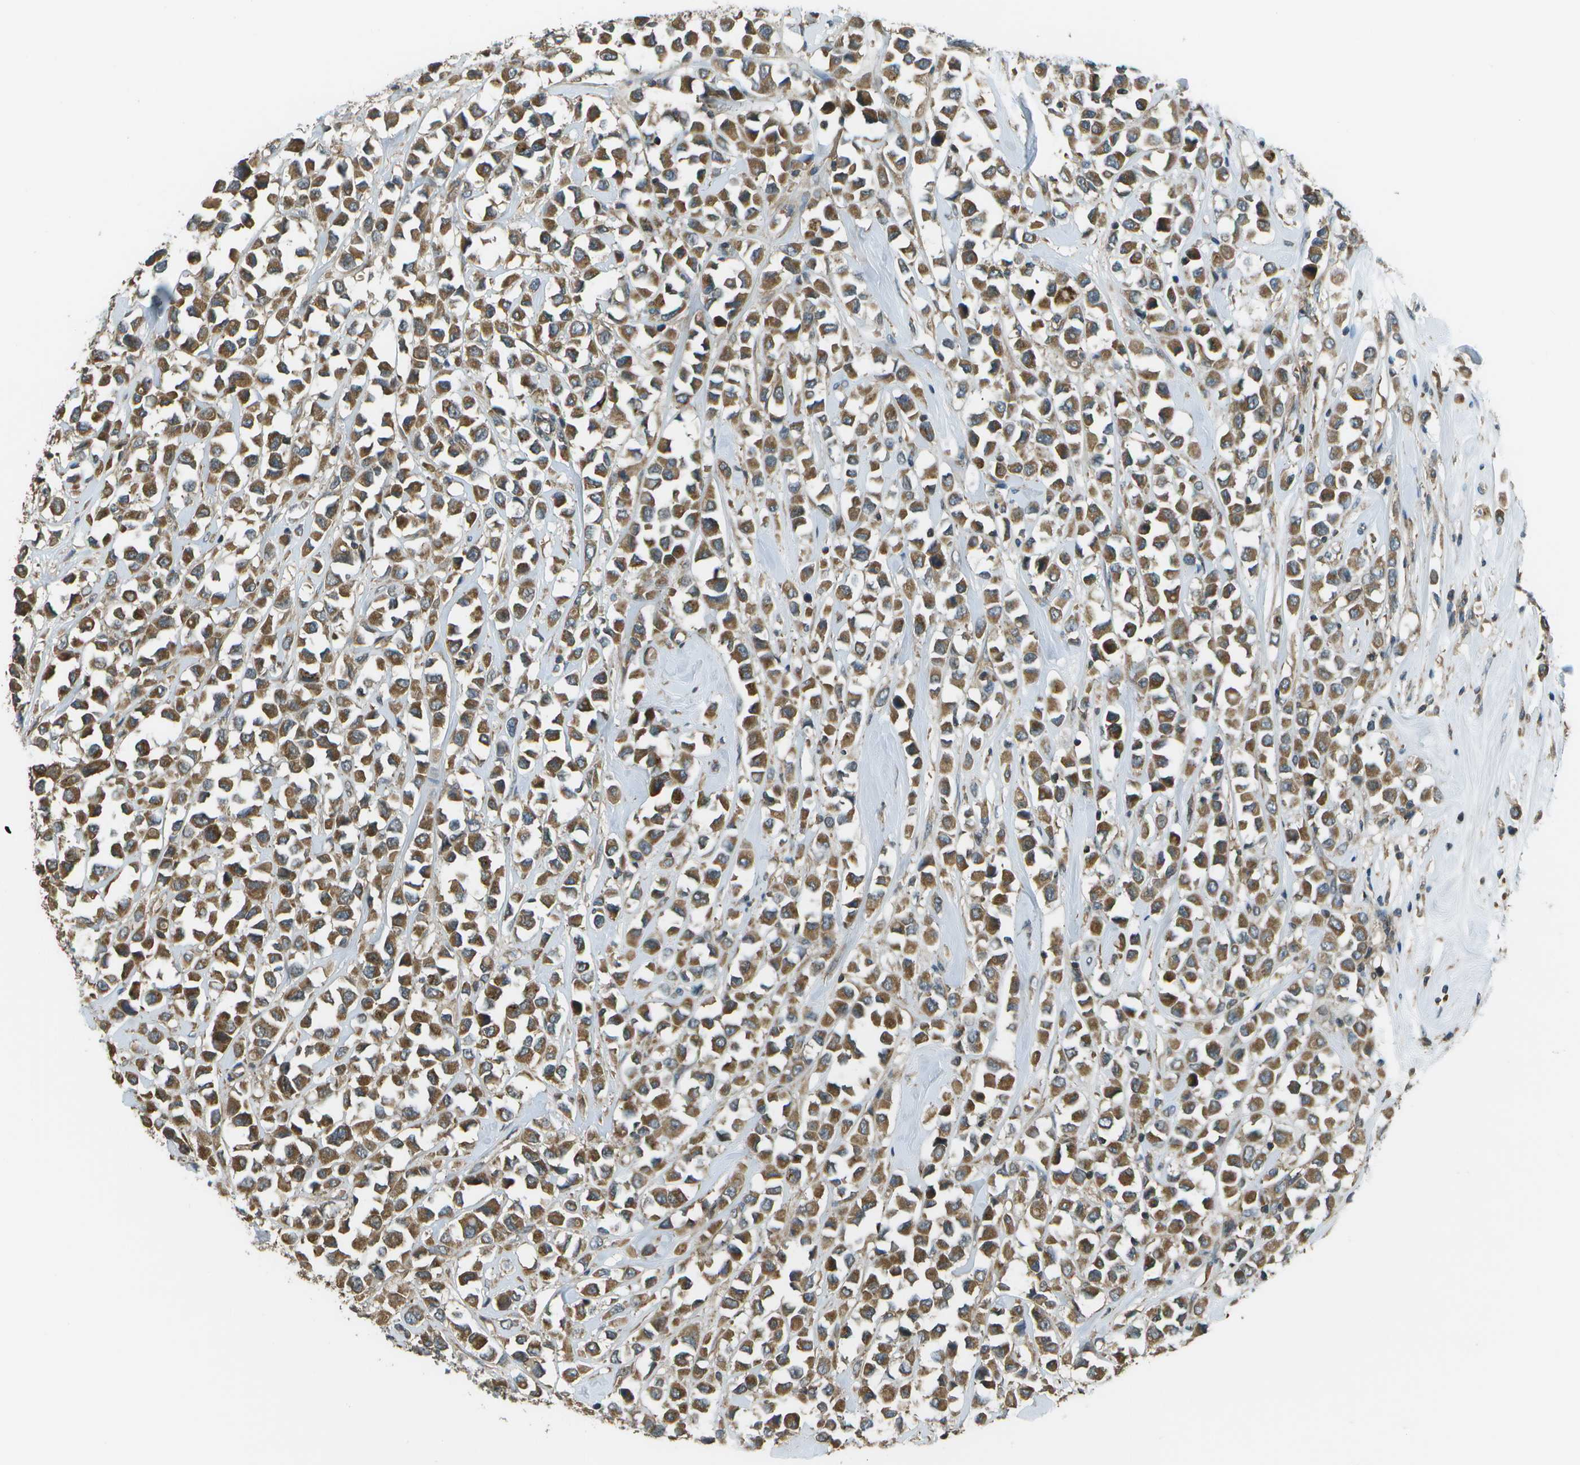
{"staining": {"intensity": "moderate", "quantity": ">75%", "location": "cytoplasmic/membranous"}, "tissue": "breast cancer", "cell_type": "Tumor cells", "image_type": "cancer", "snomed": [{"axis": "morphology", "description": "Duct carcinoma"}, {"axis": "topography", "description": "Breast"}], "caption": "Breast invasive ductal carcinoma stained for a protein reveals moderate cytoplasmic/membranous positivity in tumor cells.", "gene": "PLPBP", "patient": {"sex": "female", "age": 61}}